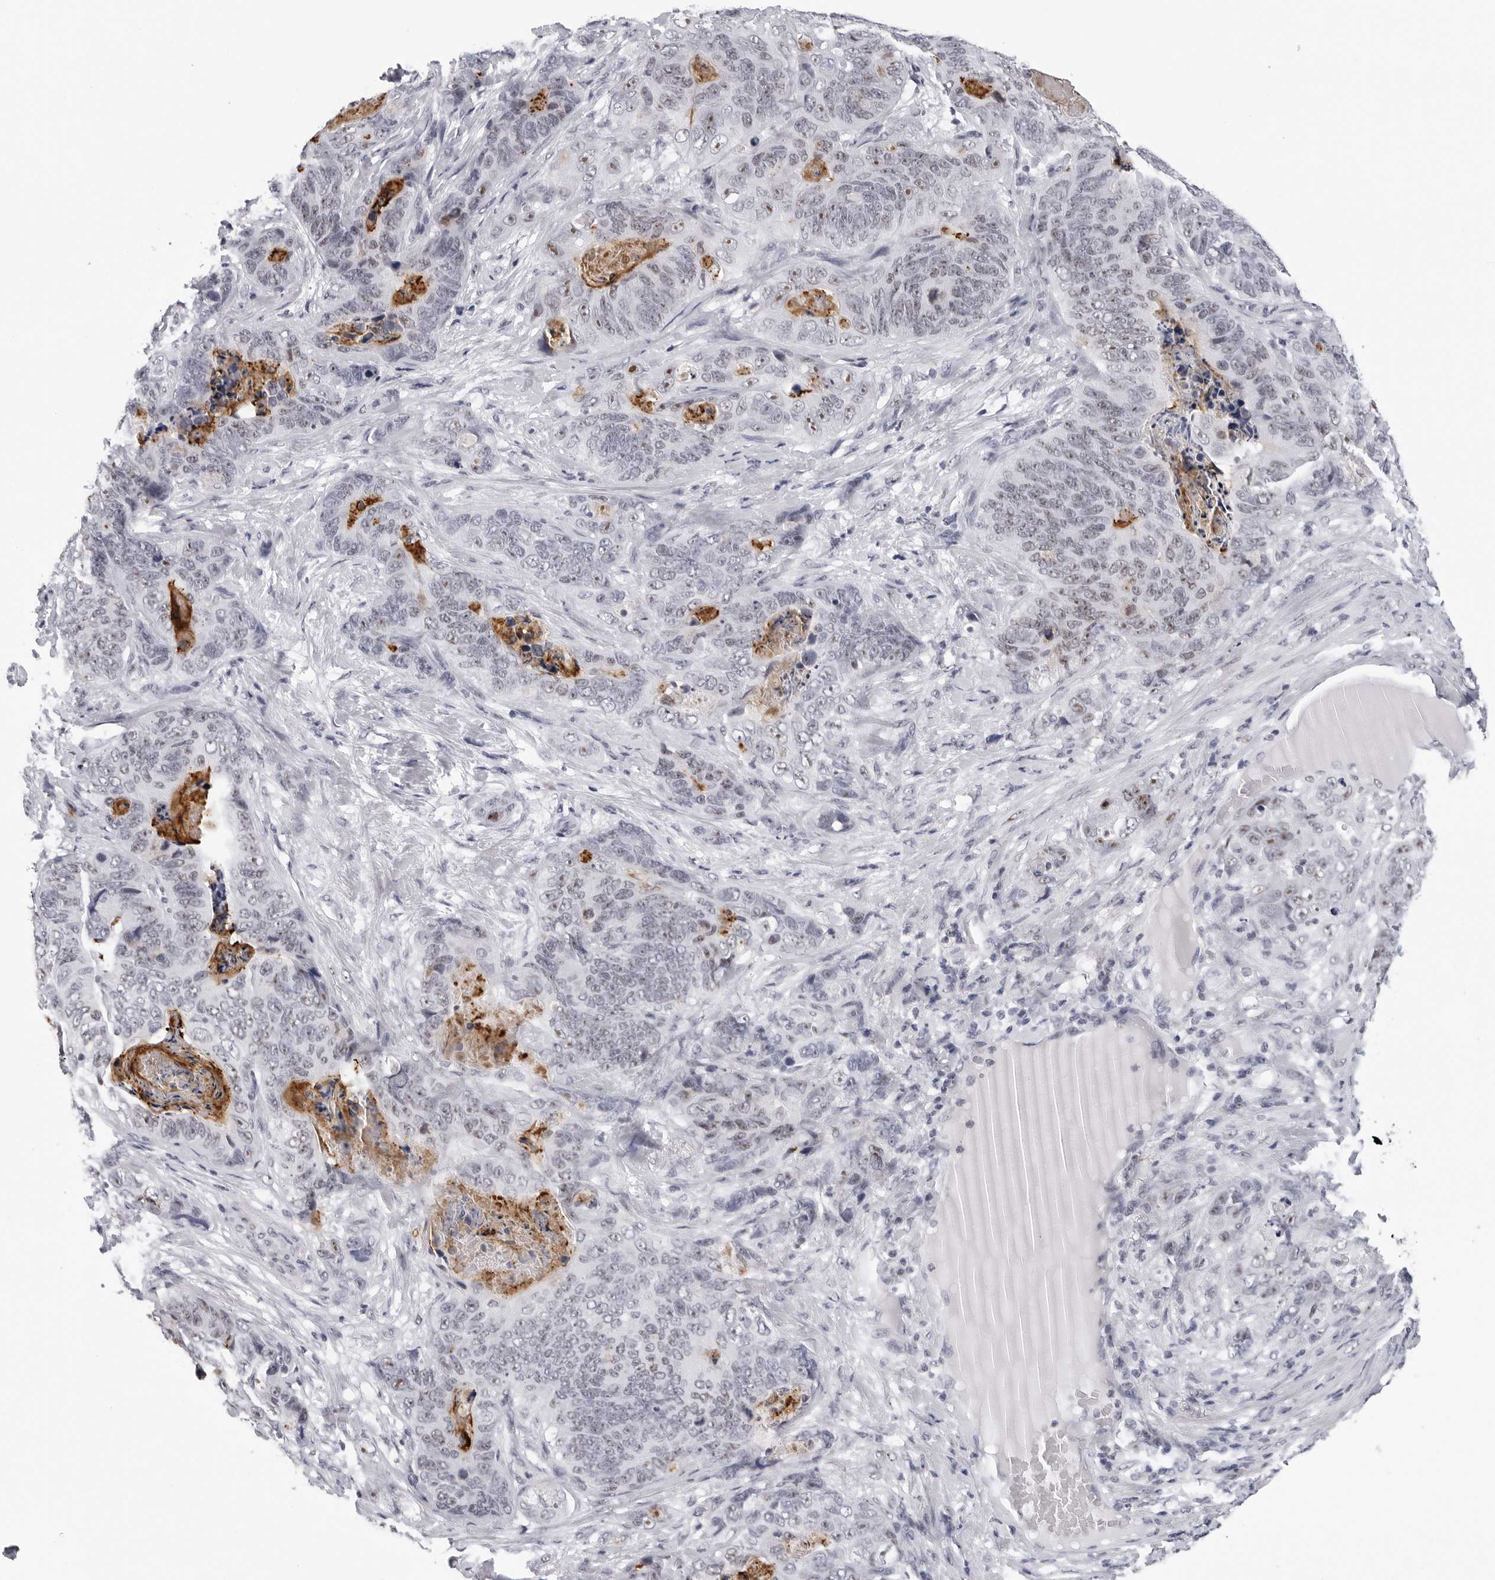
{"staining": {"intensity": "weak", "quantity": "<25%", "location": "nuclear"}, "tissue": "stomach cancer", "cell_type": "Tumor cells", "image_type": "cancer", "snomed": [{"axis": "morphology", "description": "Normal tissue, NOS"}, {"axis": "morphology", "description": "Adenocarcinoma, NOS"}, {"axis": "topography", "description": "Stomach"}], "caption": "Human stomach adenocarcinoma stained for a protein using immunohistochemistry (IHC) shows no staining in tumor cells.", "gene": "GNL2", "patient": {"sex": "female", "age": 89}}